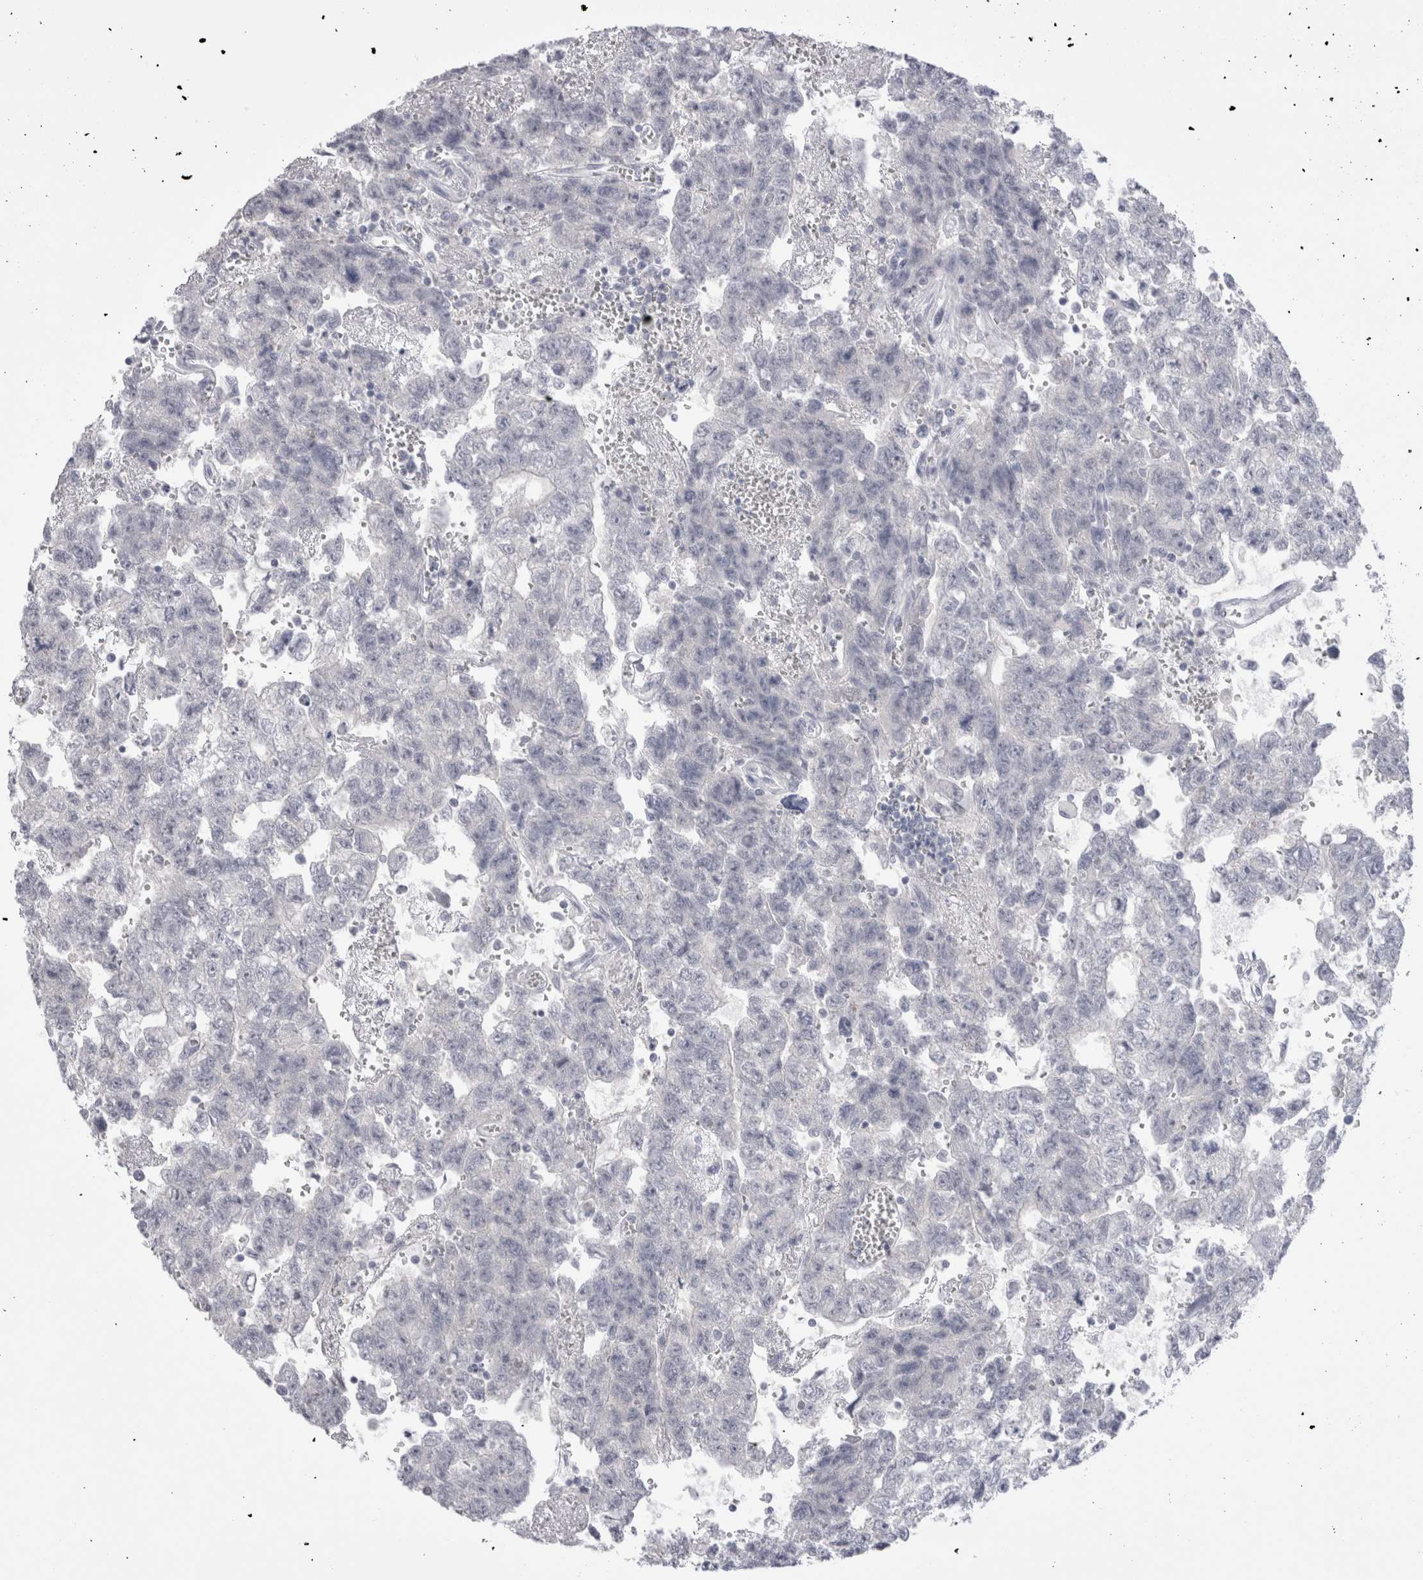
{"staining": {"intensity": "negative", "quantity": "none", "location": "none"}, "tissue": "testis cancer", "cell_type": "Tumor cells", "image_type": "cancer", "snomed": [{"axis": "morphology", "description": "Seminoma, NOS"}, {"axis": "morphology", "description": "Carcinoma, Embryonal, NOS"}, {"axis": "topography", "description": "Testis"}], "caption": "Testis seminoma was stained to show a protein in brown. There is no significant expression in tumor cells. (Stains: DAB (3,3'-diaminobenzidine) IHC with hematoxylin counter stain, Microscopy: brightfield microscopy at high magnification).", "gene": "SUCNR1", "patient": {"sex": "male", "age": 38}}